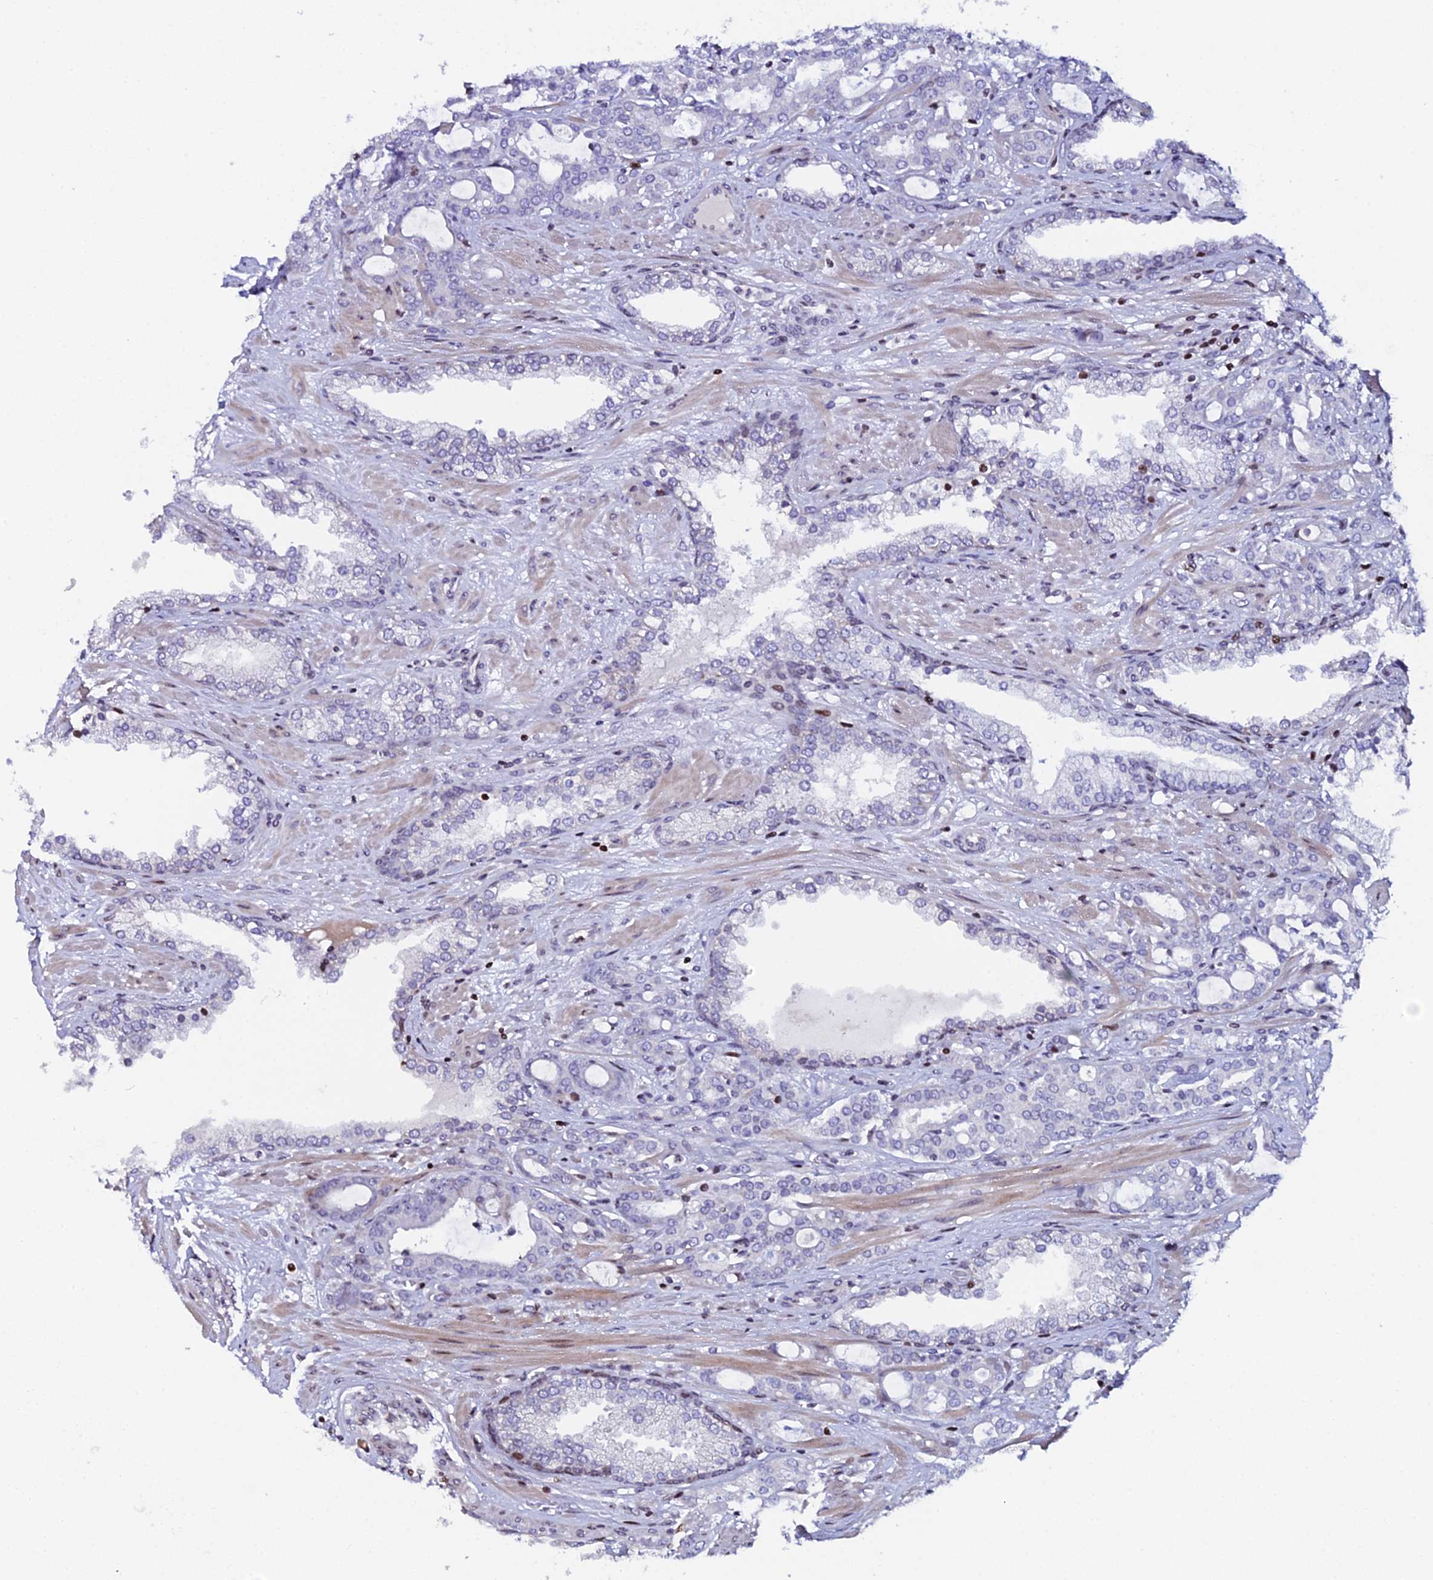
{"staining": {"intensity": "negative", "quantity": "none", "location": "none"}, "tissue": "prostate cancer", "cell_type": "Tumor cells", "image_type": "cancer", "snomed": [{"axis": "morphology", "description": "Adenocarcinoma, High grade"}, {"axis": "topography", "description": "Prostate"}], "caption": "The micrograph shows no significant staining in tumor cells of prostate high-grade adenocarcinoma.", "gene": "MYNN", "patient": {"sex": "male", "age": 72}}